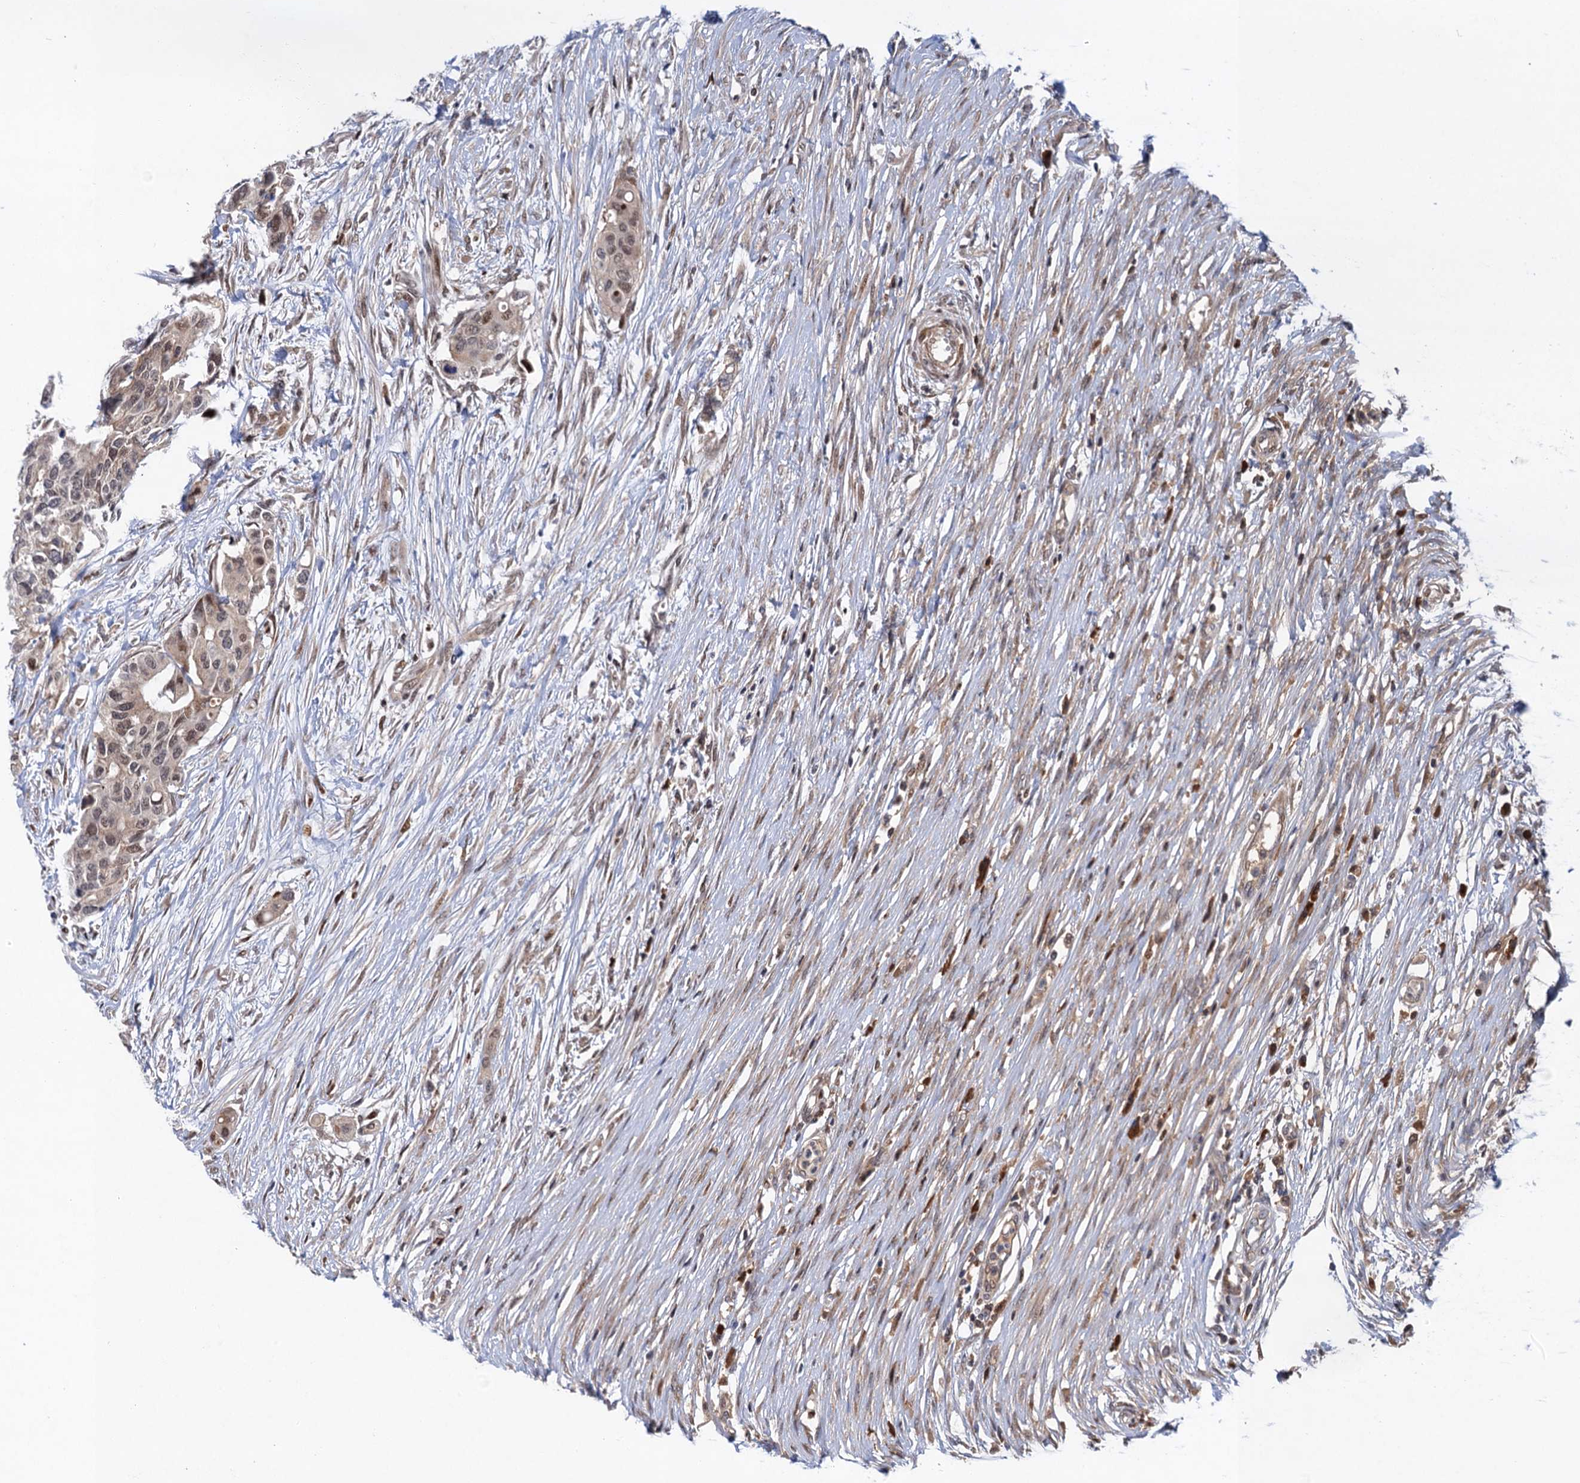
{"staining": {"intensity": "moderate", "quantity": "25%-75%", "location": "cytoplasmic/membranous,nuclear"}, "tissue": "colorectal cancer", "cell_type": "Tumor cells", "image_type": "cancer", "snomed": [{"axis": "morphology", "description": "Adenocarcinoma, NOS"}, {"axis": "topography", "description": "Colon"}], "caption": "Immunohistochemical staining of colorectal cancer (adenocarcinoma) shows medium levels of moderate cytoplasmic/membranous and nuclear protein expression in approximately 25%-75% of tumor cells.", "gene": "NEK8", "patient": {"sex": "male", "age": 77}}